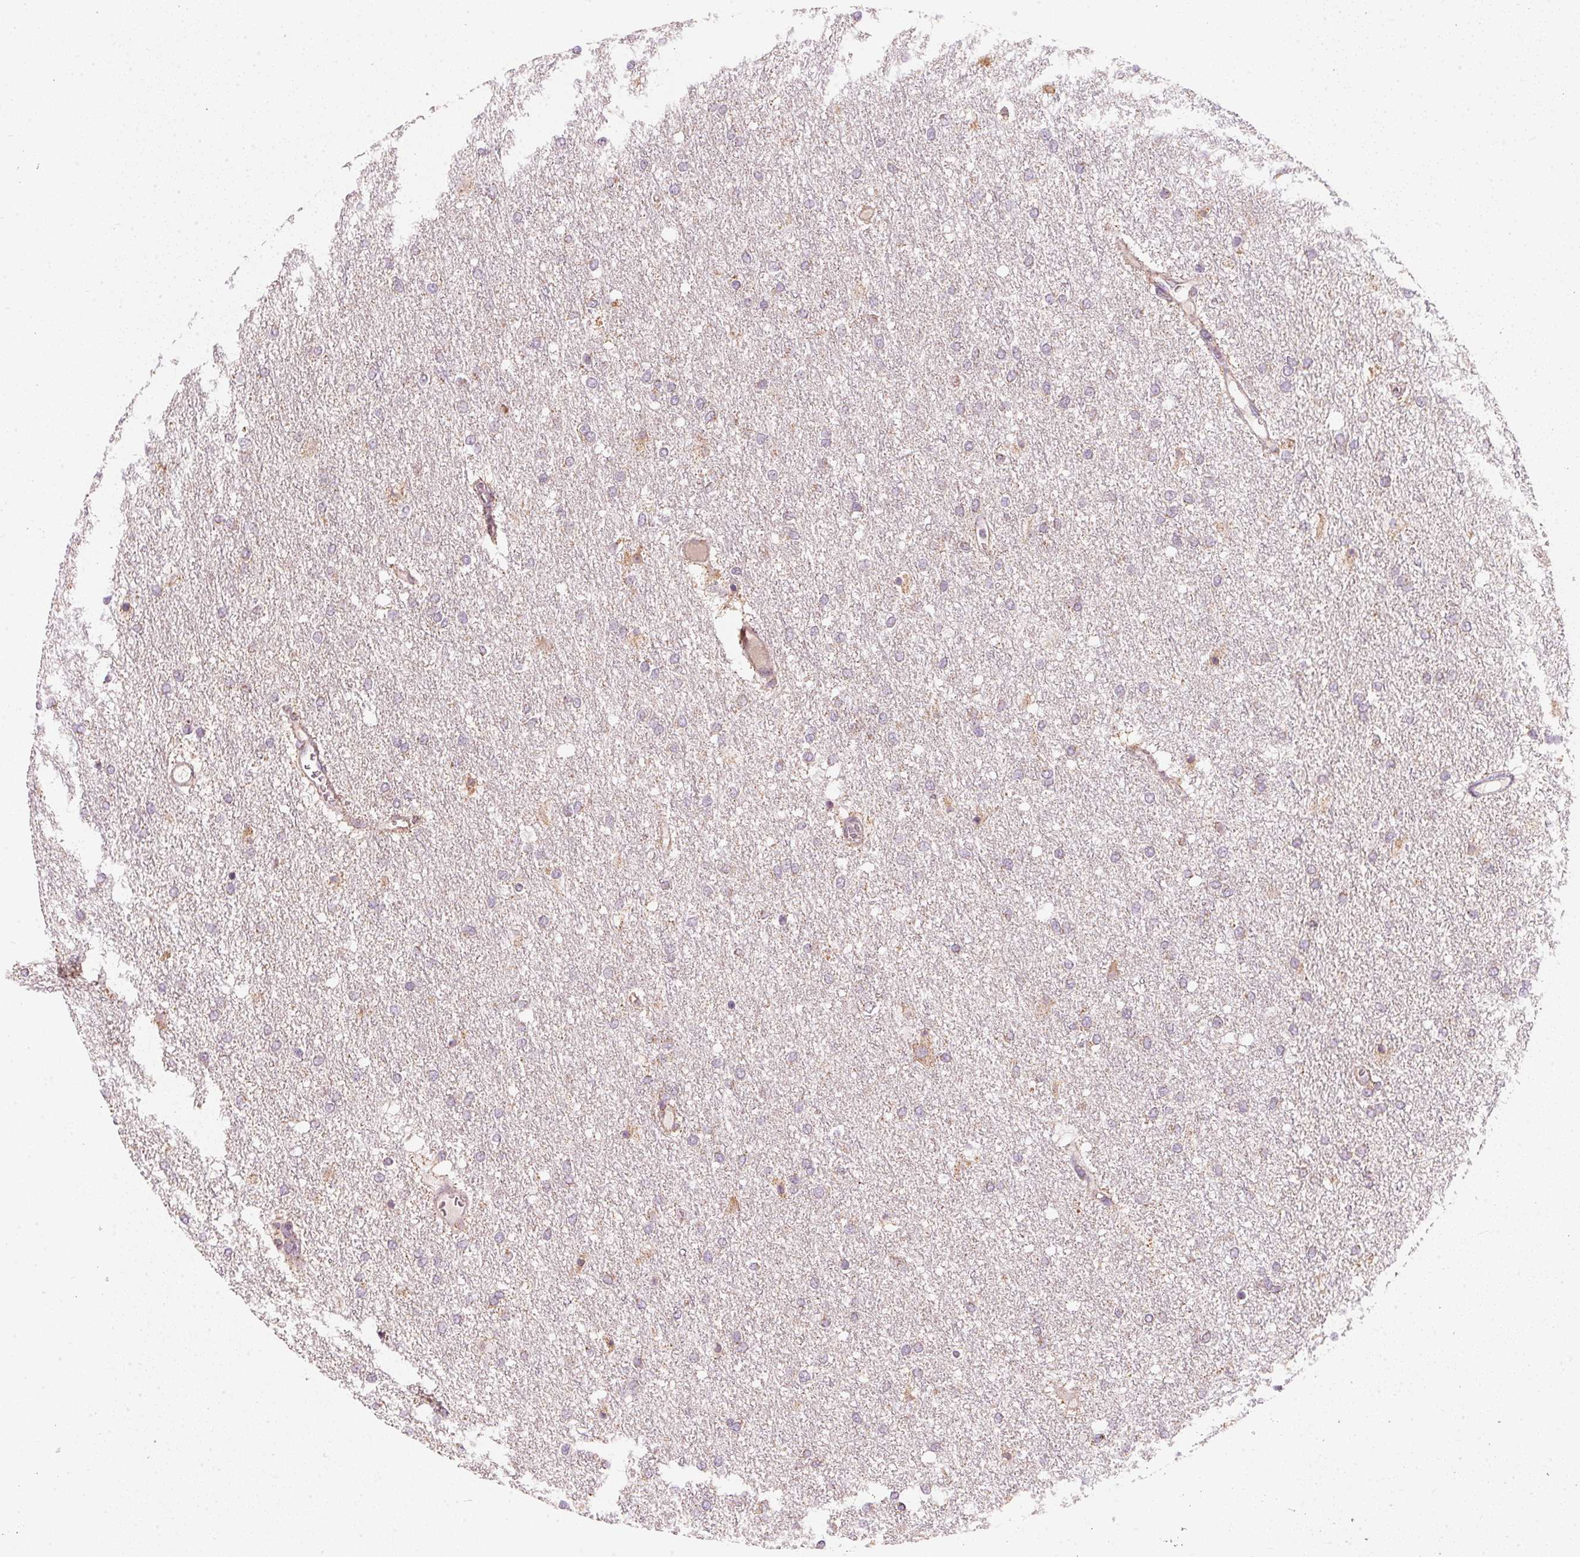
{"staining": {"intensity": "negative", "quantity": "none", "location": "none"}, "tissue": "glioma", "cell_type": "Tumor cells", "image_type": "cancer", "snomed": [{"axis": "morphology", "description": "Glioma, malignant, High grade"}, {"axis": "topography", "description": "Brain"}], "caption": "This micrograph is of malignant glioma (high-grade) stained with immunohistochemistry to label a protein in brown with the nuclei are counter-stained blue. There is no positivity in tumor cells.", "gene": "COQ7", "patient": {"sex": "female", "age": 61}}